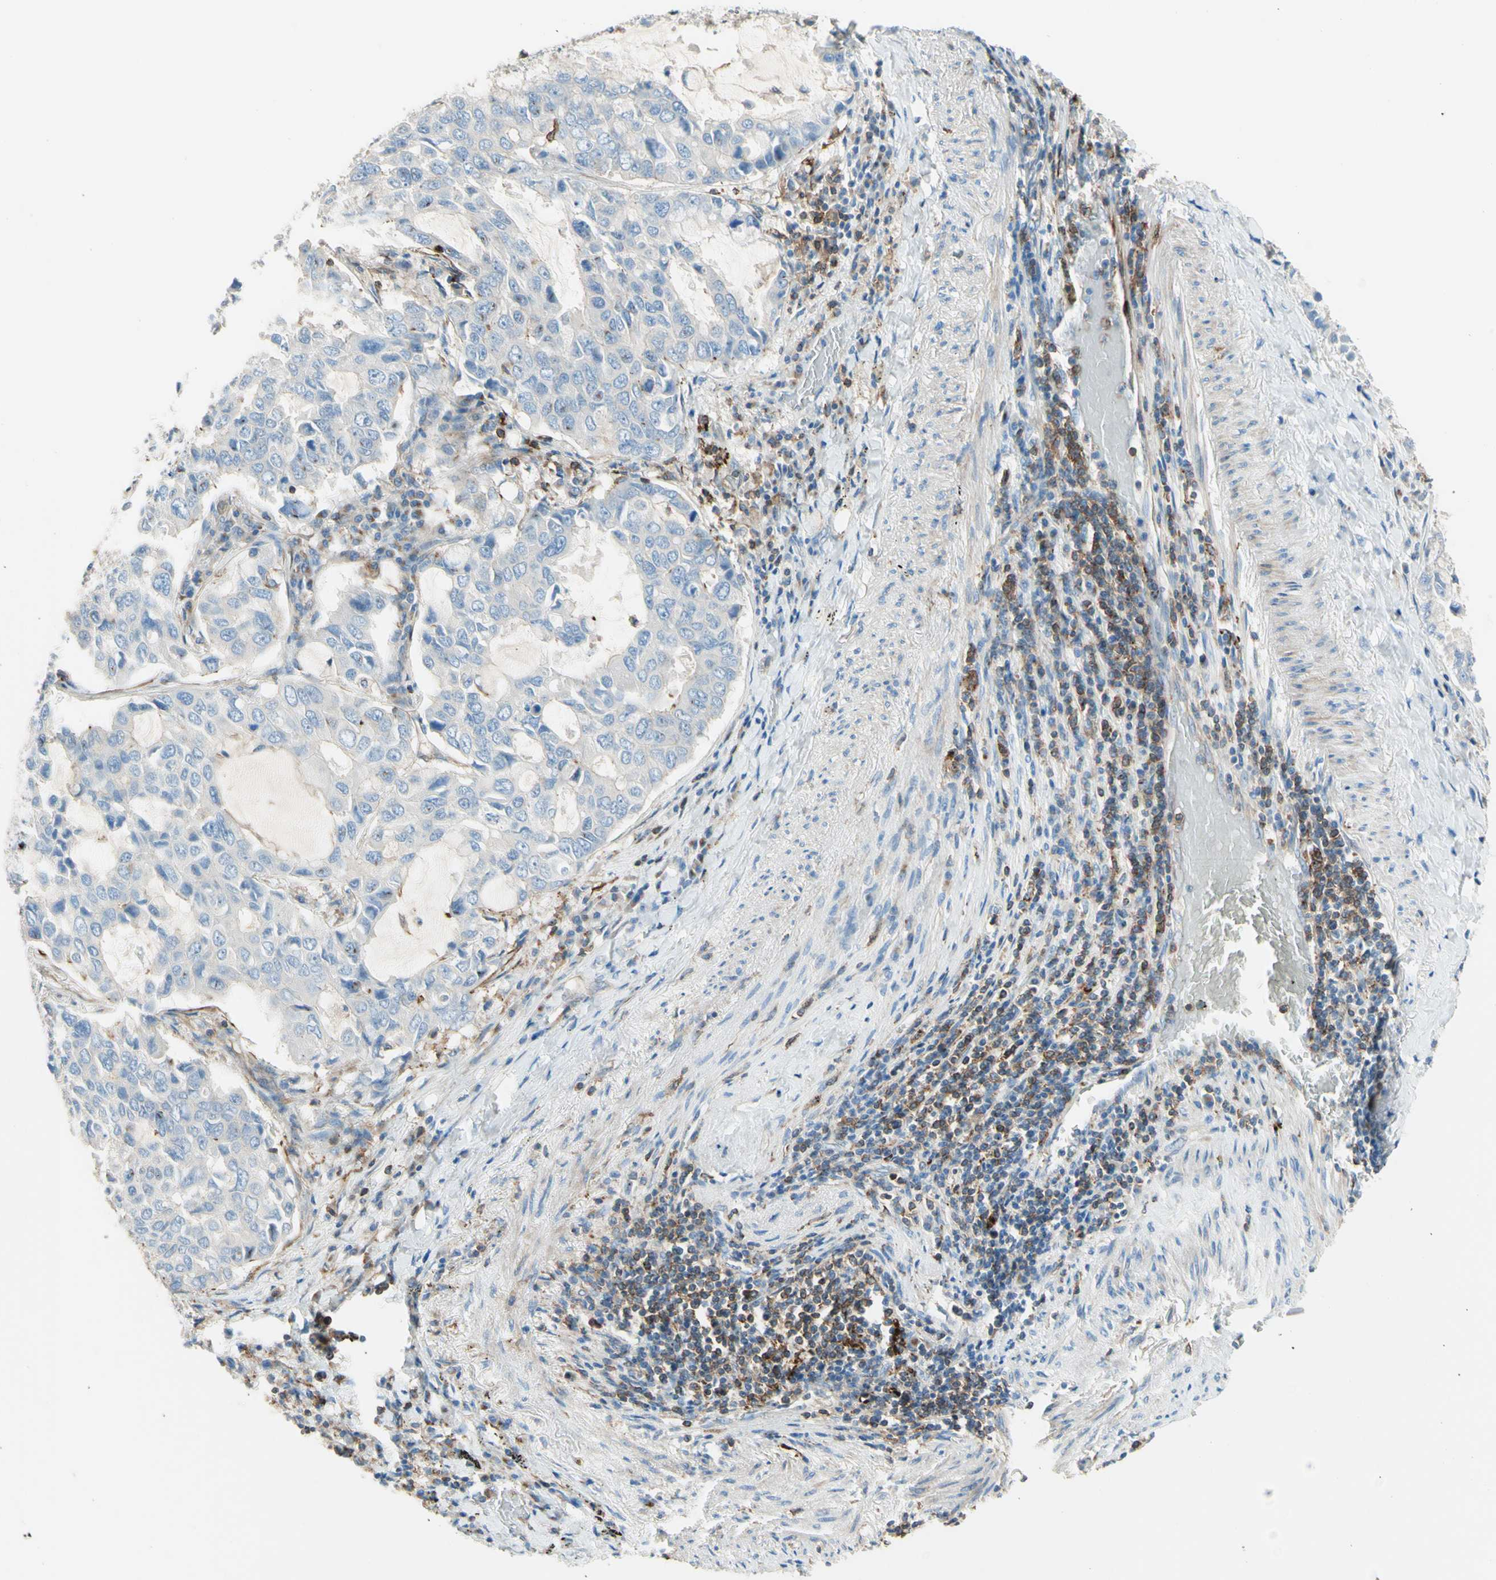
{"staining": {"intensity": "negative", "quantity": "none", "location": "none"}, "tissue": "lung cancer", "cell_type": "Tumor cells", "image_type": "cancer", "snomed": [{"axis": "morphology", "description": "Adenocarcinoma, NOS"}, {"axis": "topography", "description": "Lung"}], "caption": "Immunohistochemistry (IHC) micrograph of human lung cancer (adenocarcinoma) stained for a protein (brown), which displays no expression in tumor cells.", "gene": "SEMA4C", "patient": {"sex": "male", "age": 64}}